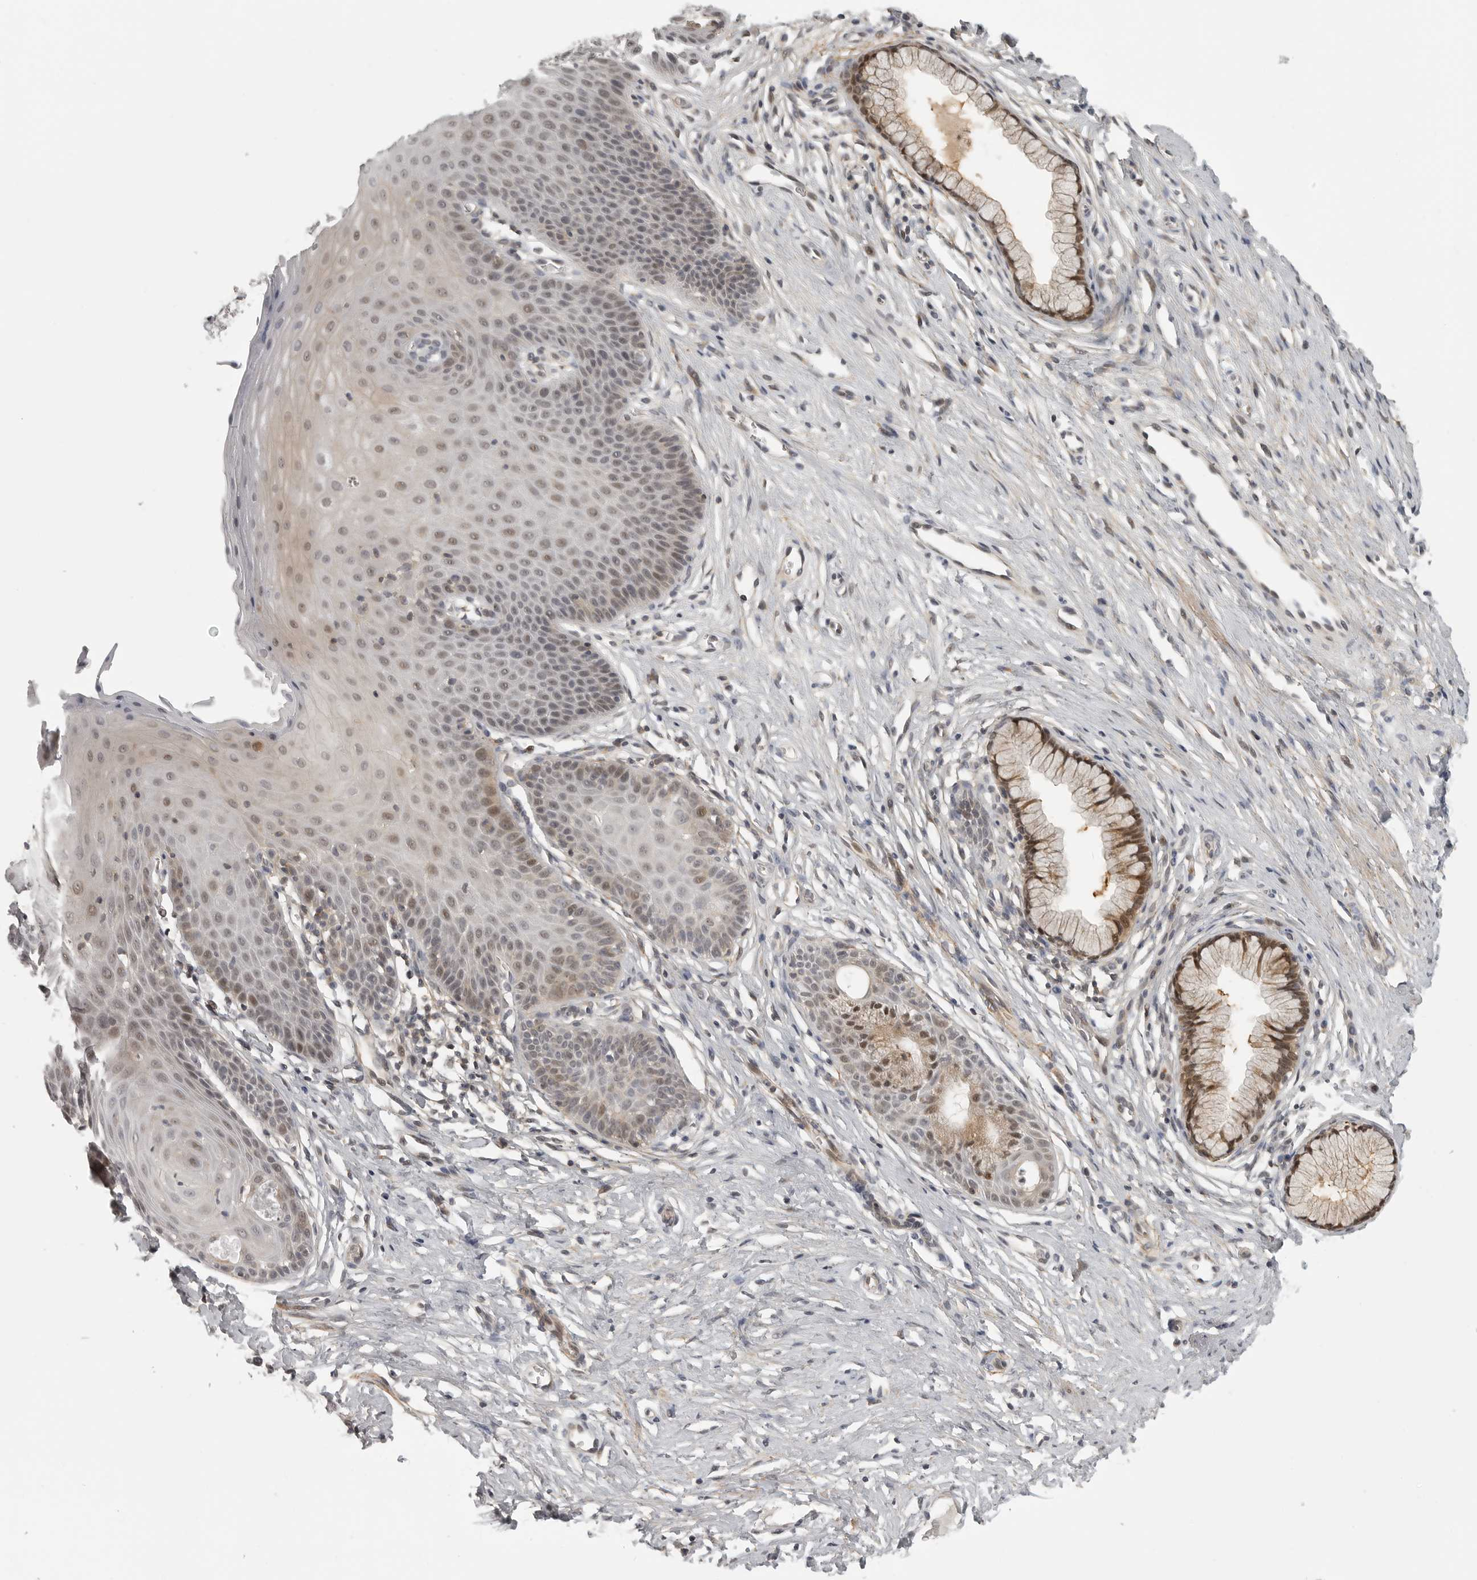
{"staining": {"intensity": "moderate", "quantity": ">75%", "location": "cytoplasmic/membranous,nuclear"}, "tissue": "cervix", "cell_type": "Glandular cells", "image_type": "normal", "snomed": [{"axis": "morphology", "description": "Normal tissue, NOS"}, {"axis": "topography", "description": "Cervix"}], "caption": "Immunohistochemistry micrograph of benign cervix: cervix stained using IHC reveals medium levels of moderate protein expression localized specifically in the cytoplasmic/membranous,nuclear of glandular cells, appearing as a cytoplasmic/membranous,nuclear brown color.", "gene": "UROD", "patient": {"sex": "female", "age": 36}}